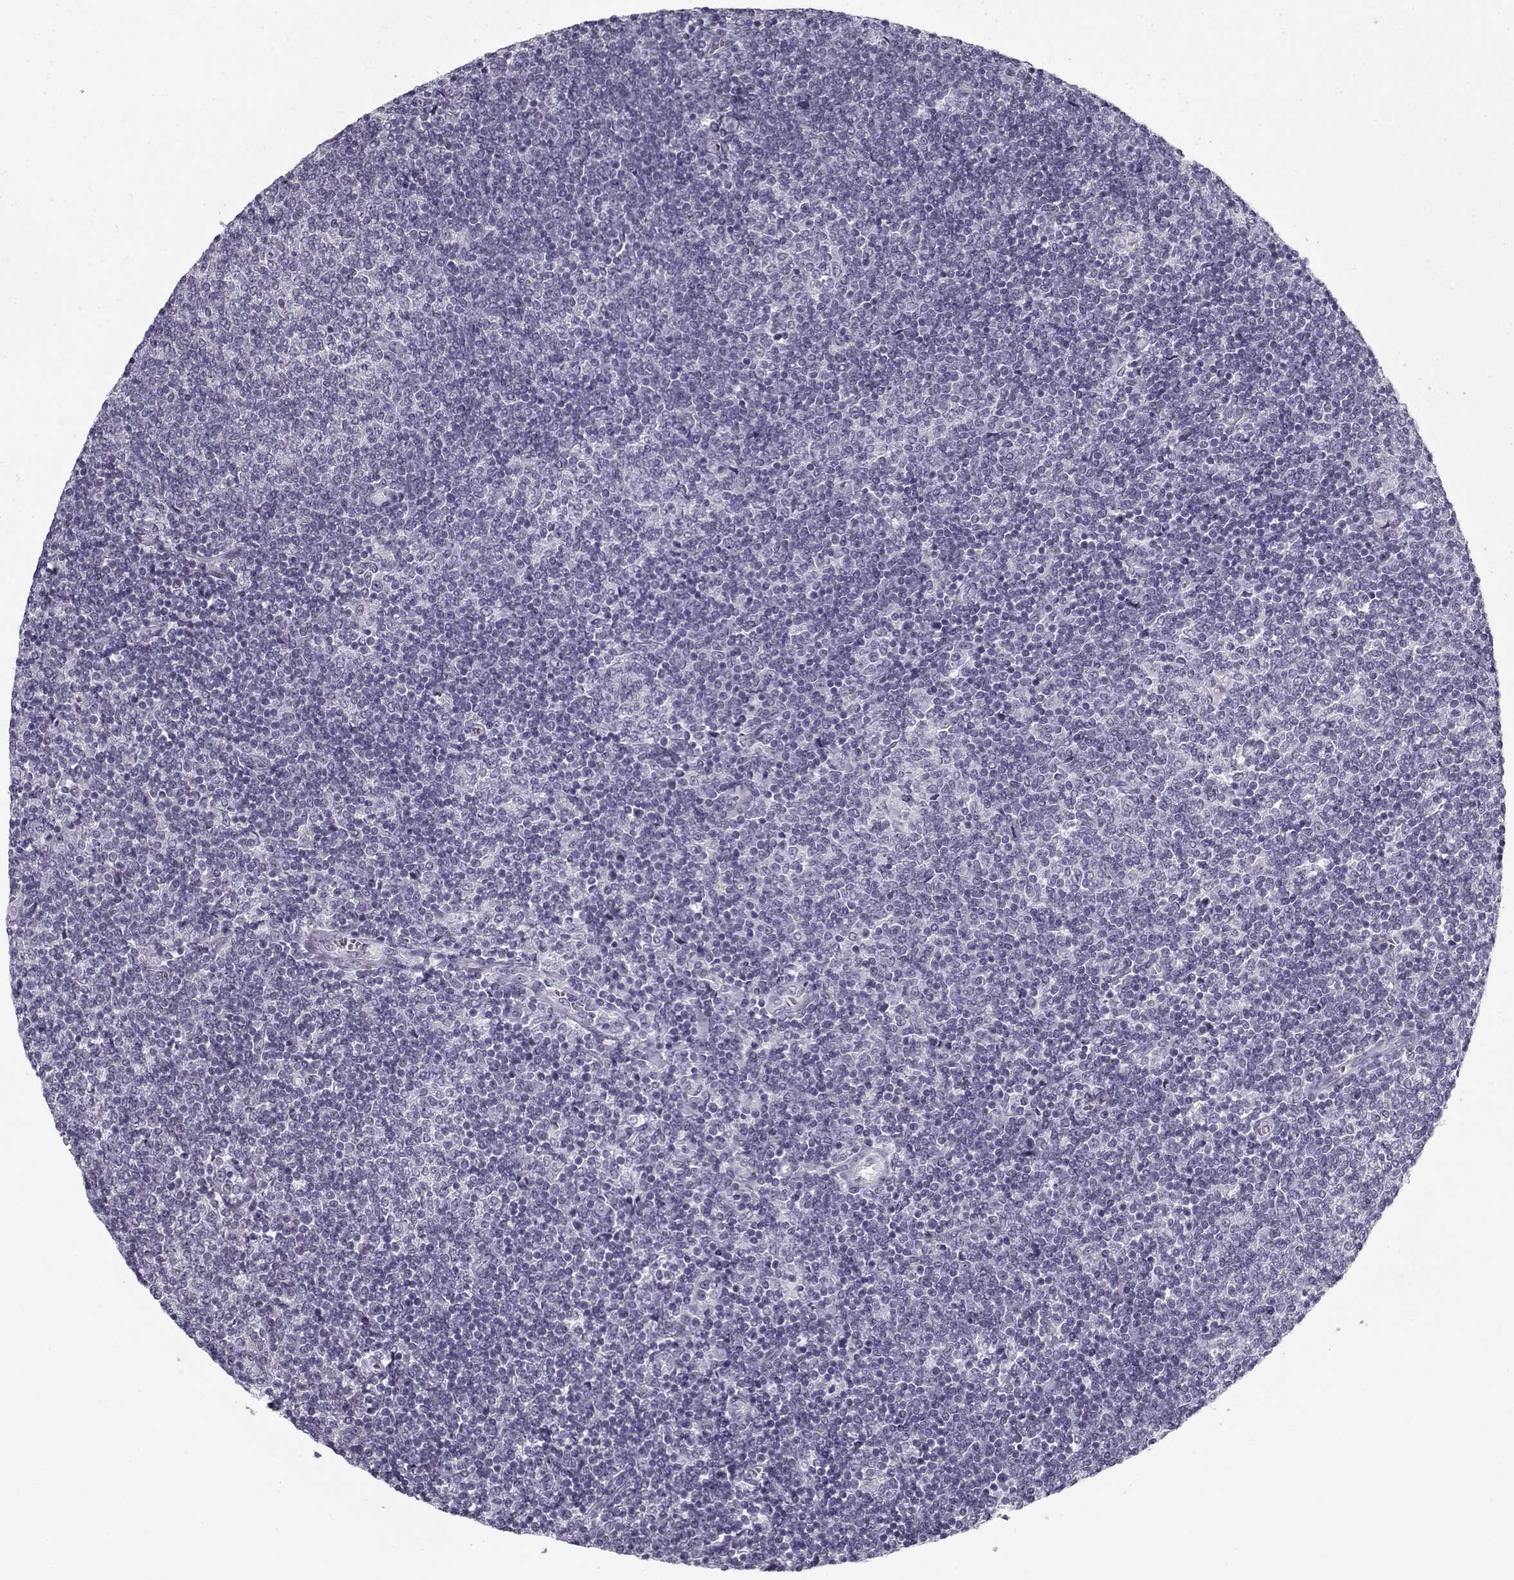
{"staining": {"intensity": "negative", "quantity": "none", "location": "none"}, "tissue": "lymphoma", "cell_type": "Tumor cells", "image_type": "cancer", "snomed": [{"axis": "morphology", "description": "Malignant lymphoma, non-Hodgkin's type, Low grade"}, {"axis": "topography", "description": "Lymph node"}], "caption": "This is a photomicrograph of immunohistochemistry staining of lymphoma, which shows no expression in tumor cells.", "gene": "SPACA9", "patient": {"sex": "male", "age": 52}}